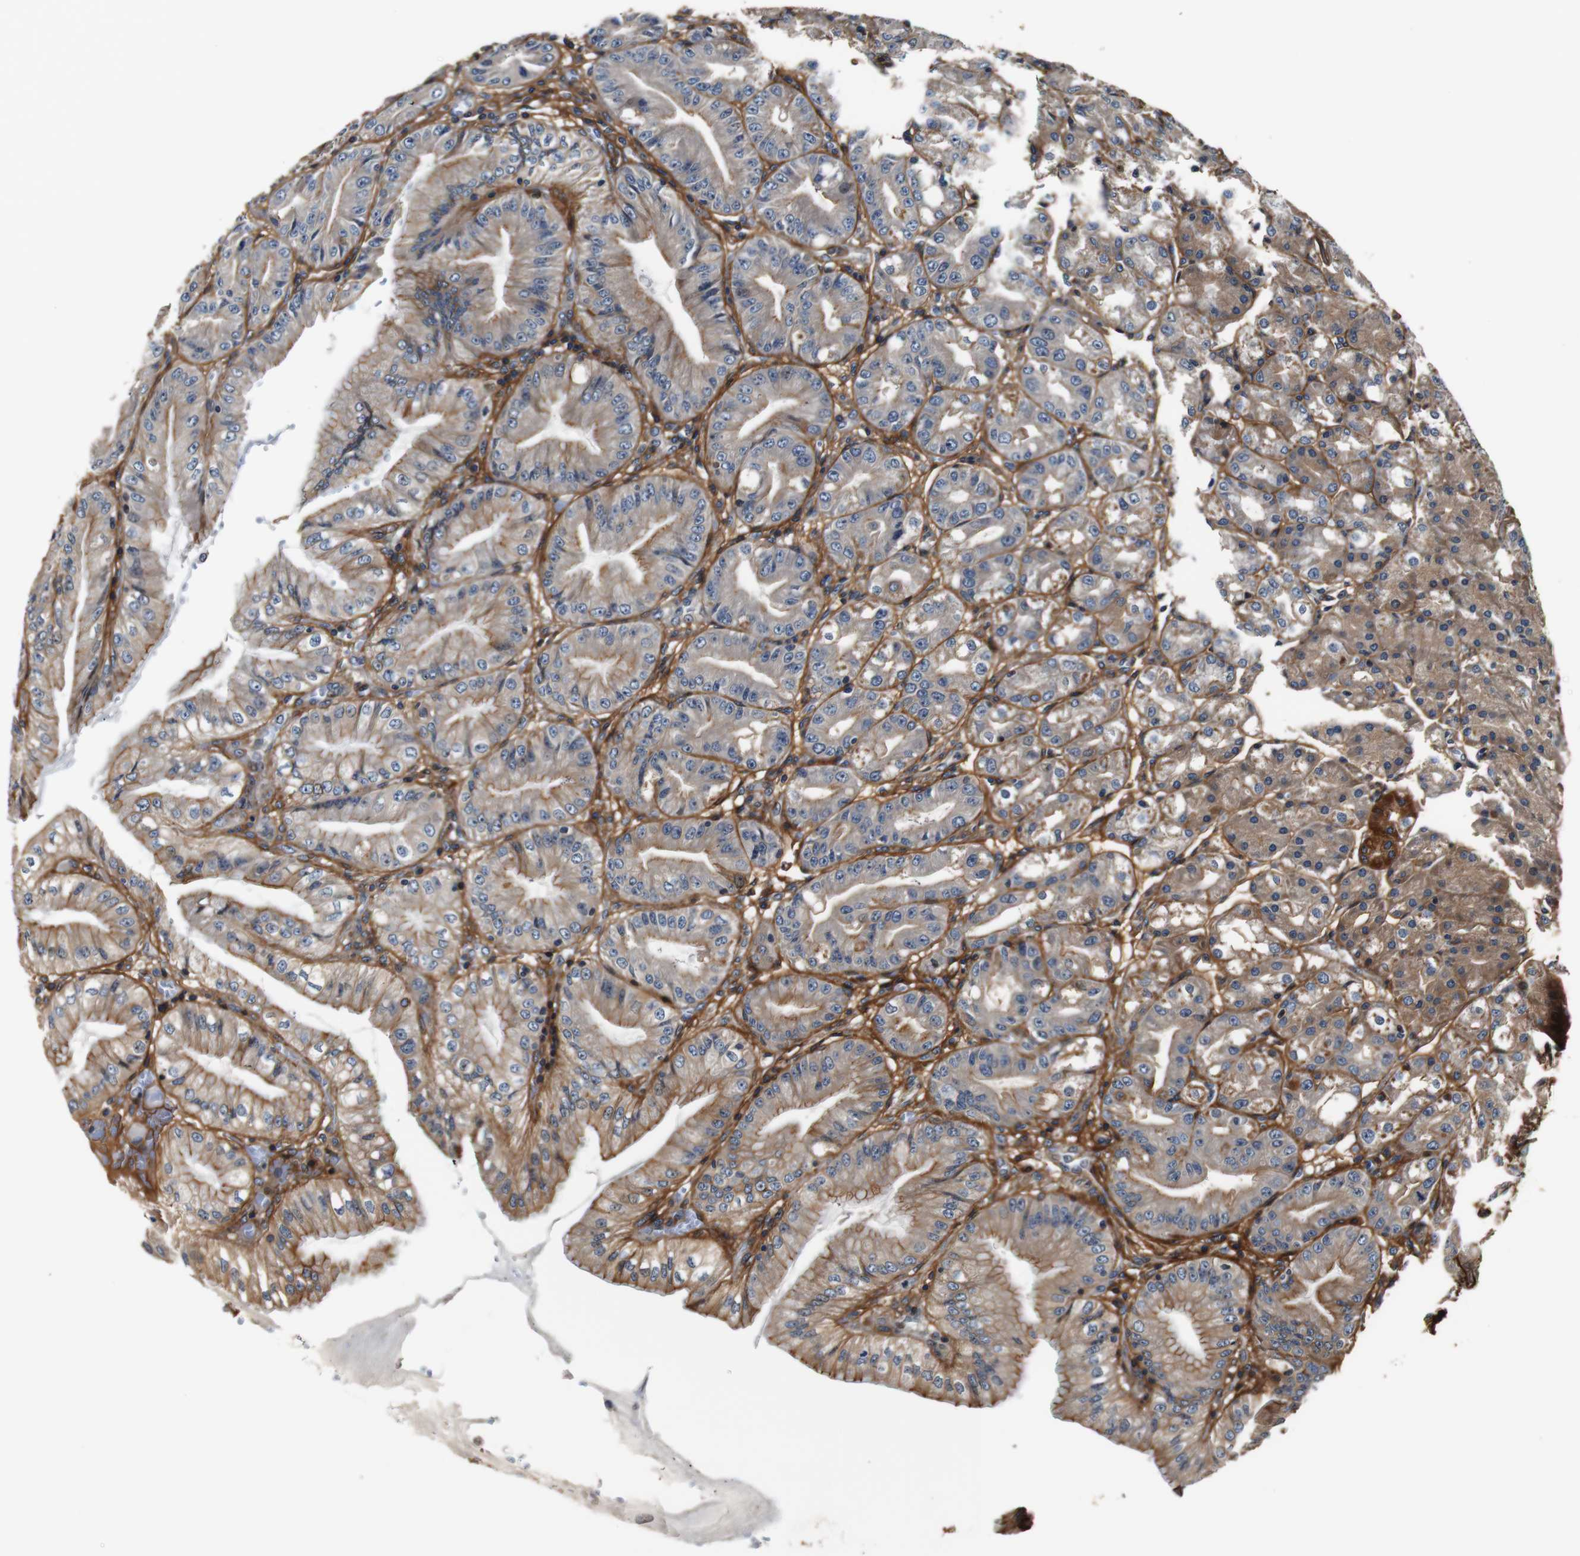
{"staining": {"intensity": "strong", "quantity": ">75%", "location": "cytoplasmic/membranous"}, "tissue": "stomach", "cell_type": "Glandular cells", "image_type": "normal", "snomed": [{"axis": "morphology", "description": "Normal tissue, NOS"}, {"axis": "topography", "description": "Stomach, lower"}], "caption": "Immunohistochemical staining of unremarkable human stomach reveals high levels of strong cytoplasmic/membranous staining in about >75% of glandular cells. The protein is stained brown, and the nuclei are stained in blue (DAB IHC with brightfield microscopy, high magnification).", "gene": "LRP4", "patient": {"sex": "male", "age": 71}}